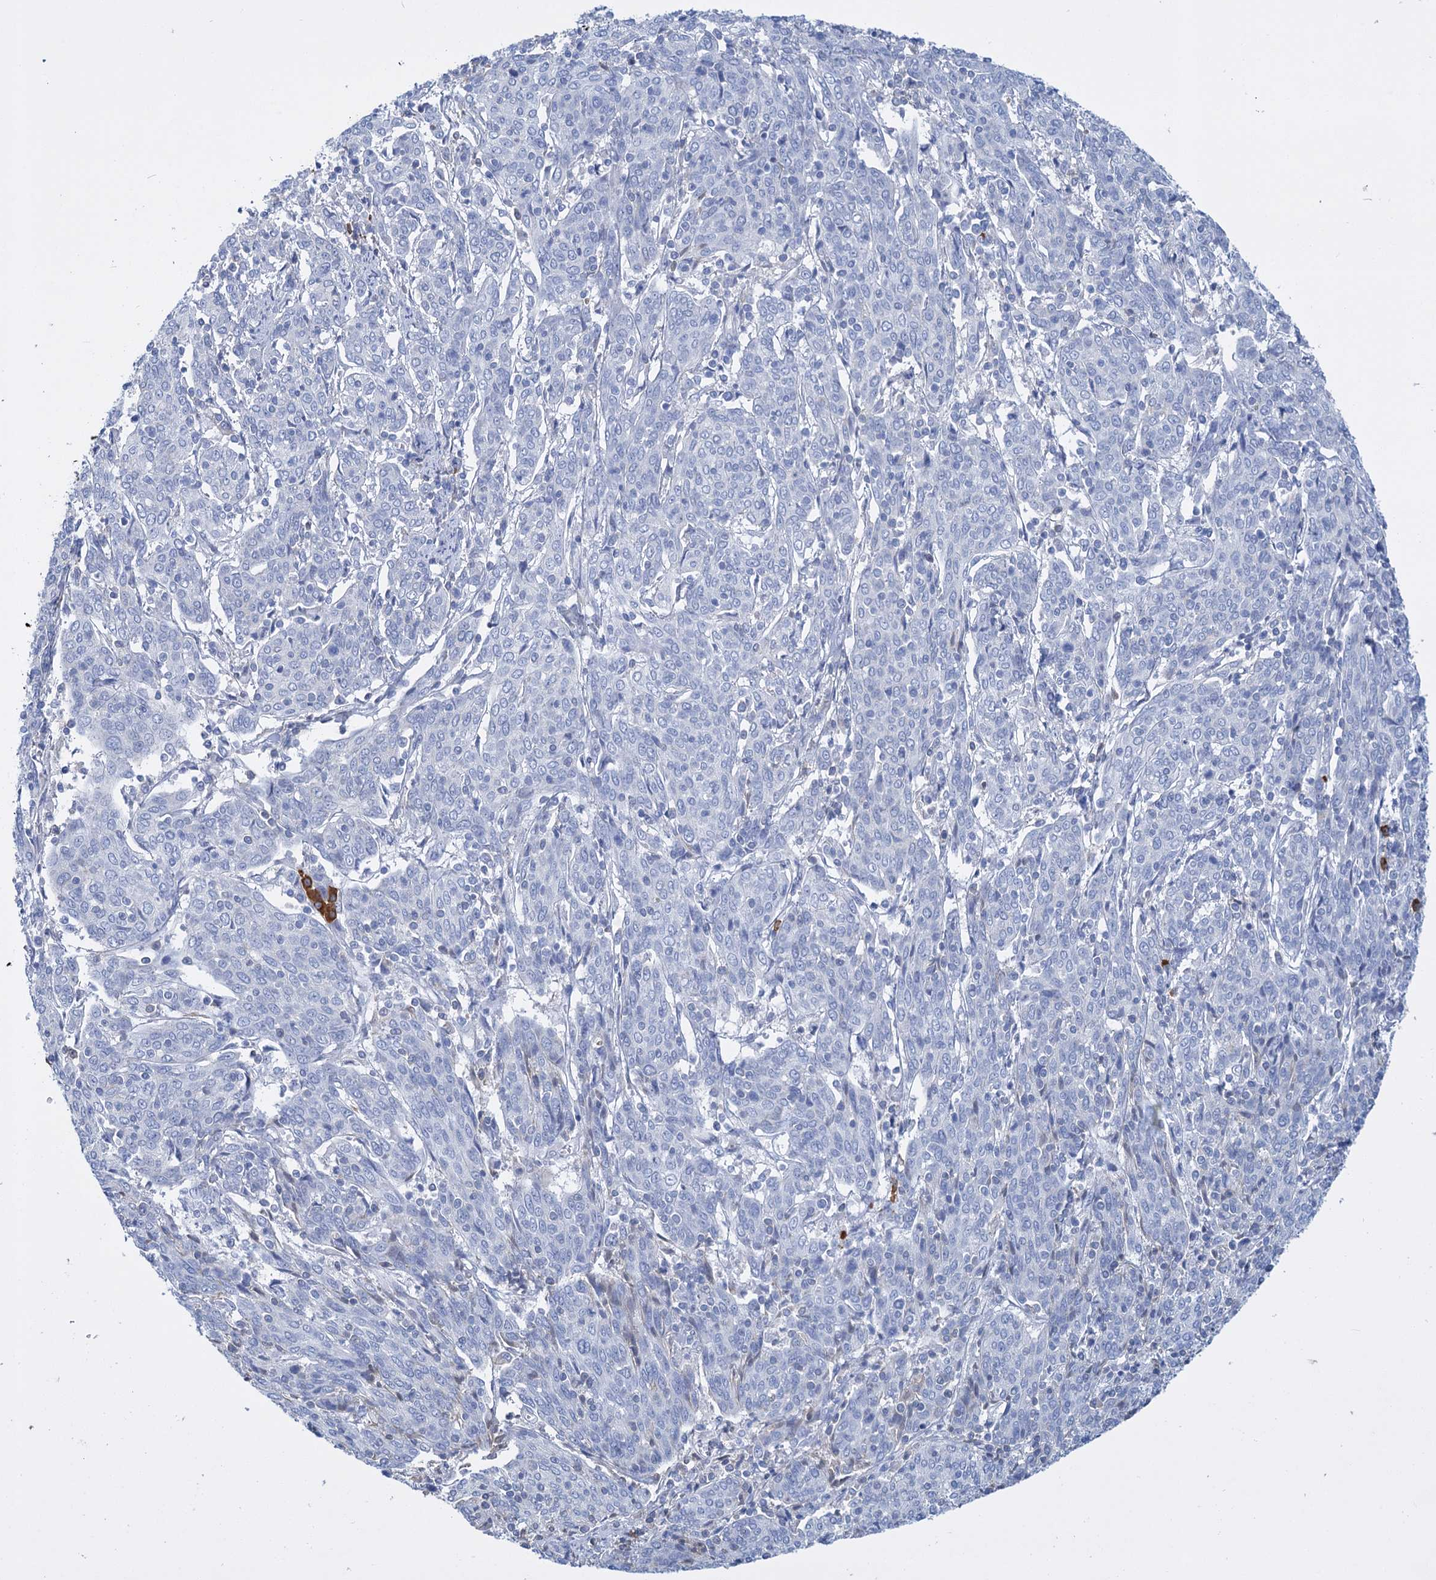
{"staining": {"intensity": "negative", "quantity": "none", "location": "none"}, "tissue": "cervical cancer", "cell_type": "Tumor cells", "image_type": "cancer", "snomed": [{"axis": "morphology", "description": "Squamous cell carcinoma, NOS"}, {"axis": "topography", "description": "Cervix"}], "caption": "This is an immunohistochemistry image of human cervical squamous cell carcinoma. There is no expression in tumor cells.", "gene": "FBXW12", "patient": {"sex": "female", "age": 67}}